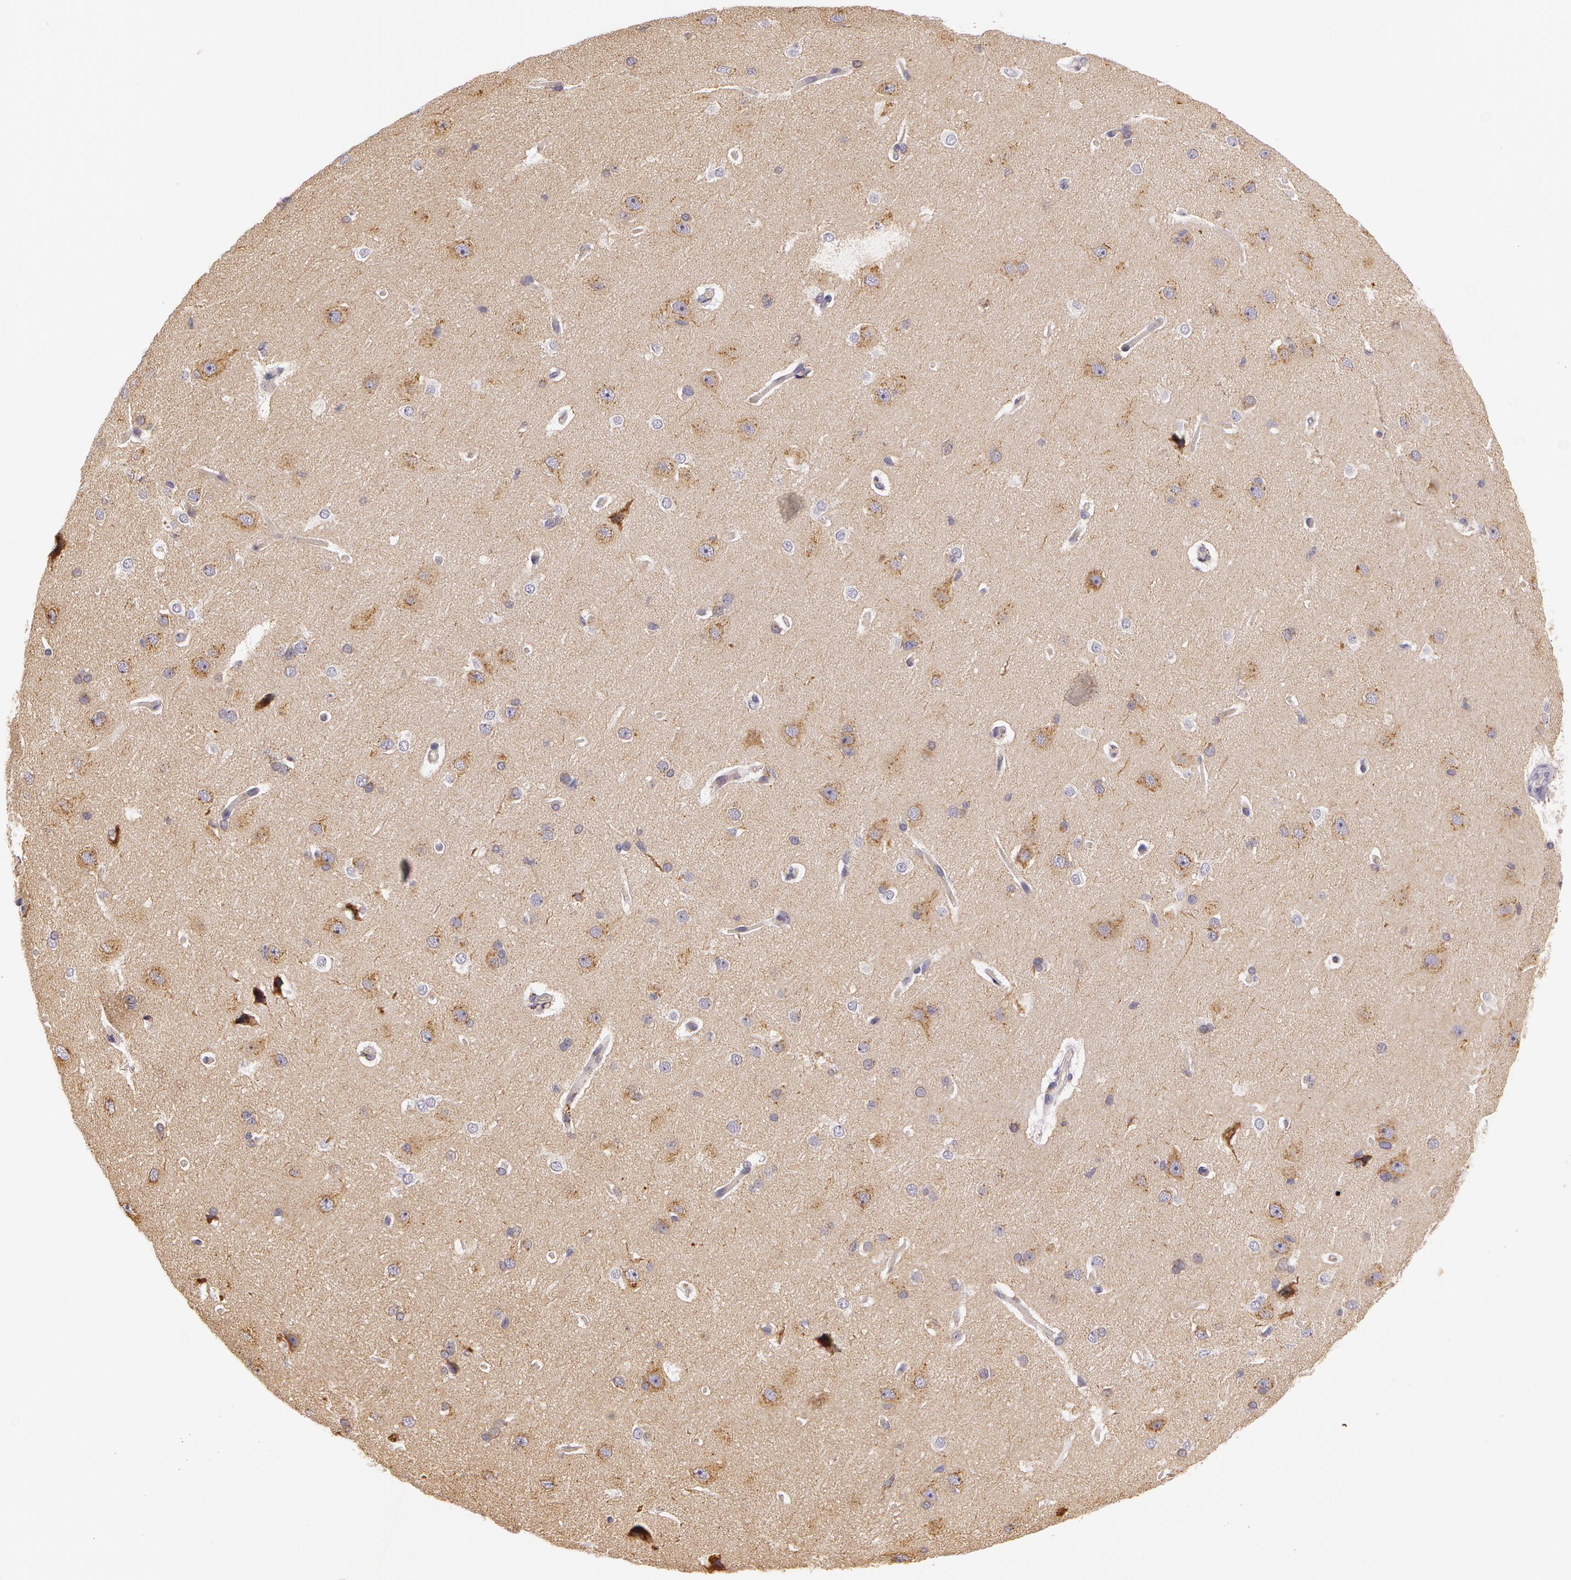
{"staining": {"intensity": "weak", "quantity": "25%-75%", "location": "cytoplasmic/membranous"}, "tissue": "cerebral cortex", "cell_type": "Endothelial cells", "image_type": "normal", "snomed": [{"axis": "morphology", "description": "Normal tissue, NOS"}, {"axis": "topography", "description": "Cerebral cortex"}], "caption": "A photomicrograph showing weak cytoplasmic/membranous expression in about 25%-75% of endothelial cells in benign cerebral cortex, as visualized by brown immunohistochemical staining.", "gene": "APP", "patient": {"sex": "female", "age": 45}}